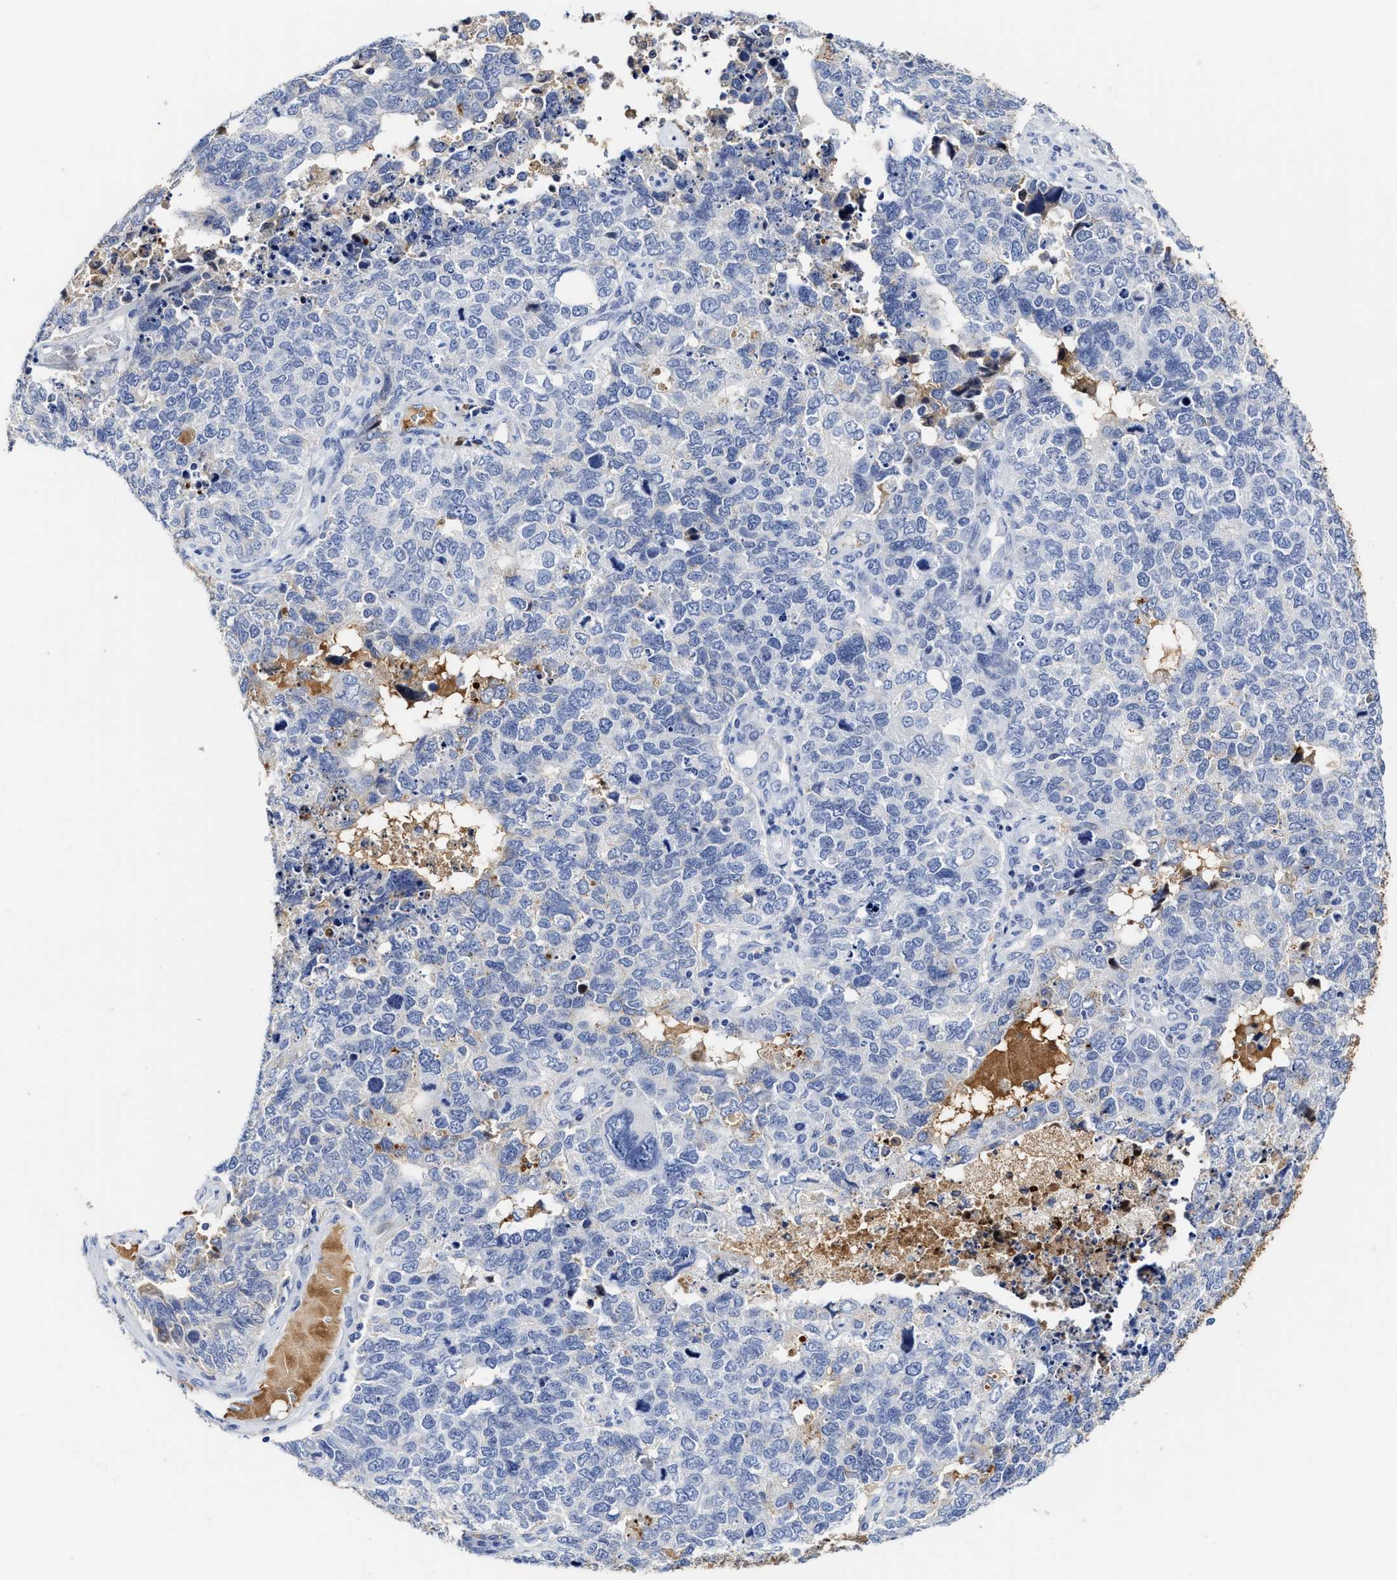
{"staining": {"intensity": "negative", "quantity": "none", "location": "none"}, "tissue": "cervical cancer", "cell_type": "Tumor cells", "image_type": "cancer", "snomed": [{"axis": "morphology", "description": "Squamous cell carcinoma, NOS"}, {"axis": "topography", "description": "Cervix"}], "caption": "The immunohistochemistry (IHC) histopathology image has no significant staining in tumor cells of cervical cancer (squamous cell carcinoma) tissue.", "gene": "C2", "patient": {"sex": "female", "age": 63}}